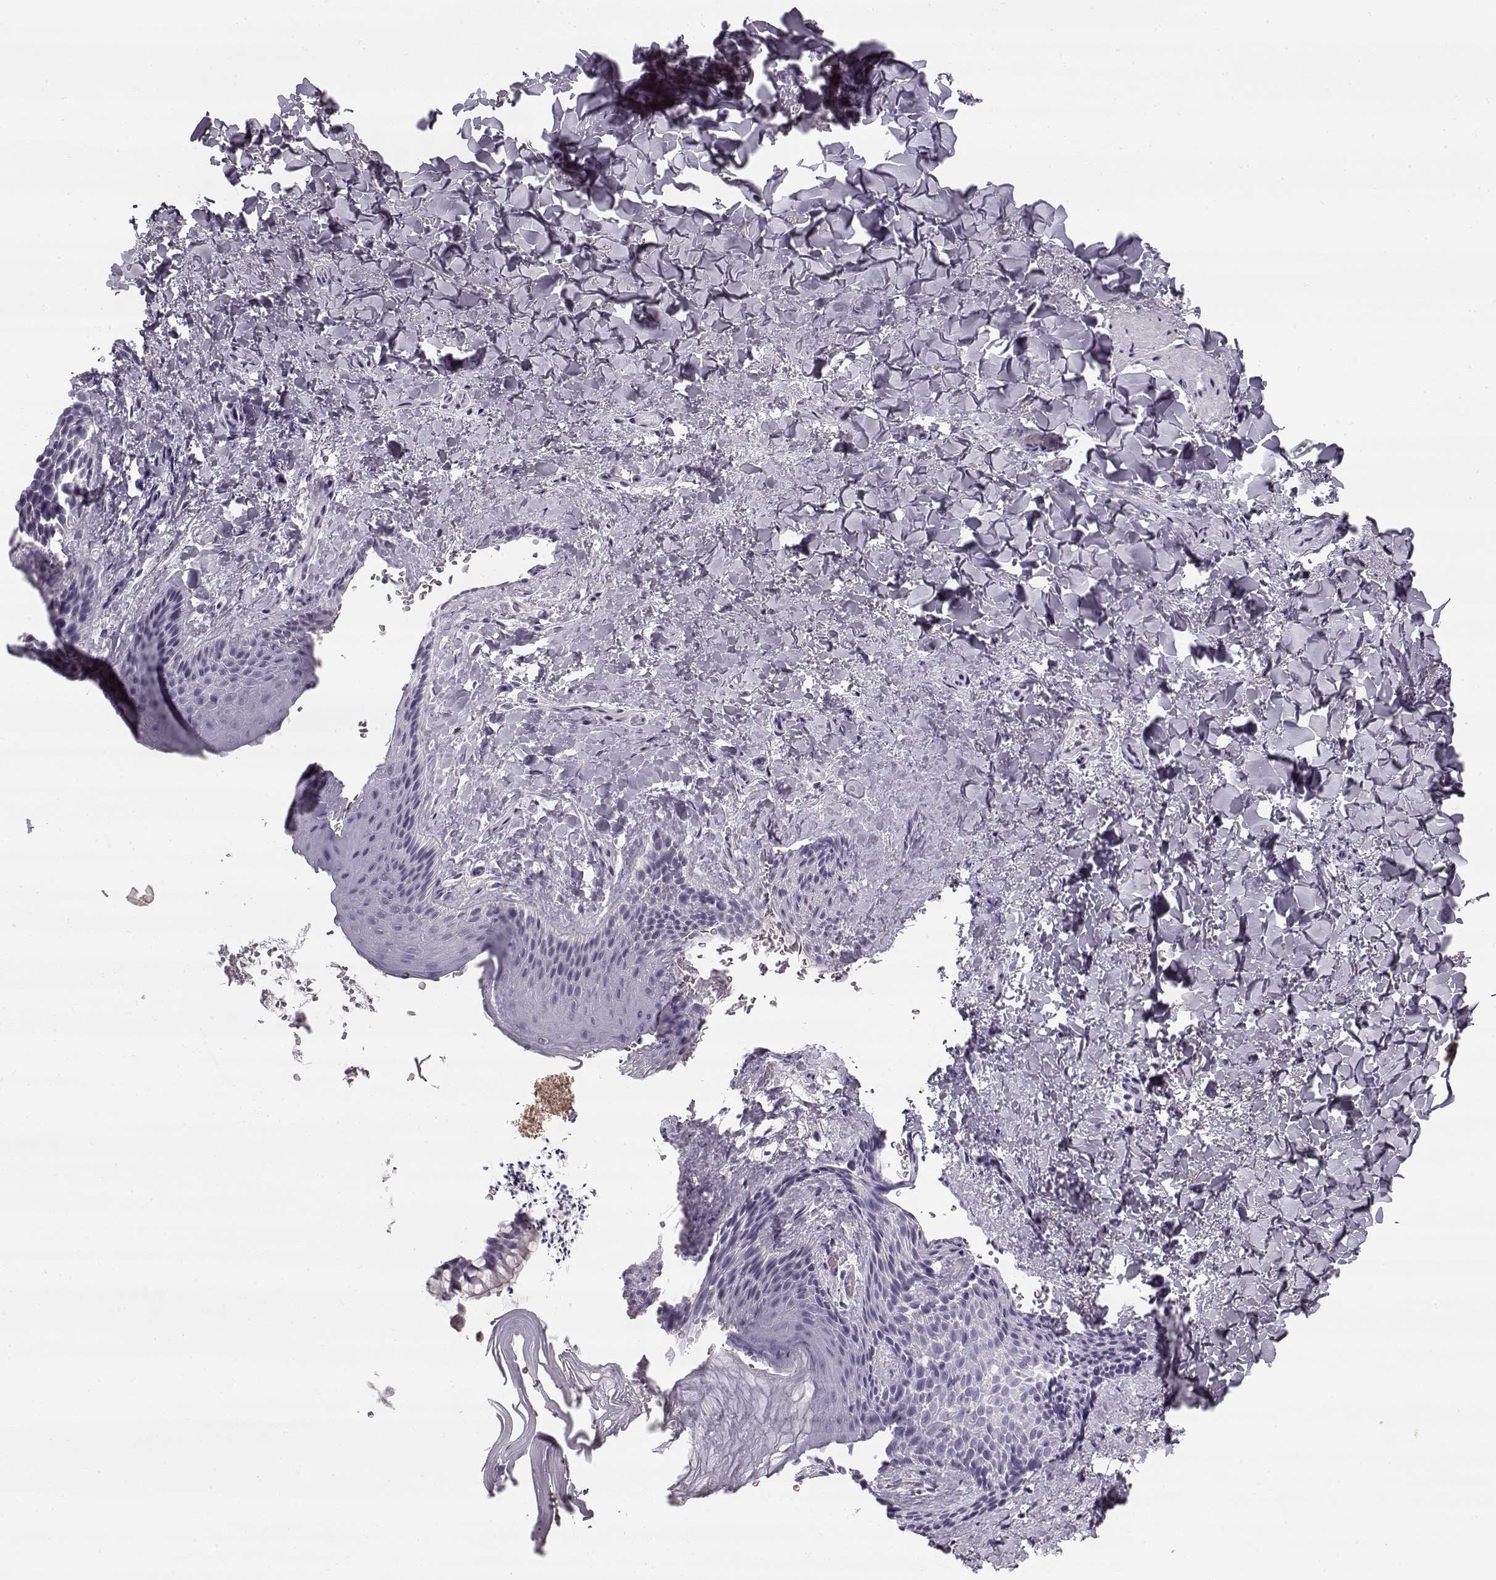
{"staining": {"intensity": "negative", "quantity": "none", "location": "none"}, "tissue": "skin", "cell_type": "Epidermal cells", "image_type": "normal", "snomed": [{"axis": "morphology", "description": "Normal tissue, NOS"}, {"axis": "topography", "description": "Anal"}], "caption": "An IHC photomicrograph of normal skin is shown. There is no staining in epidermal cells of skin.", "gene": "PNMT", "patient": {"sex": "male", "age": 36}}